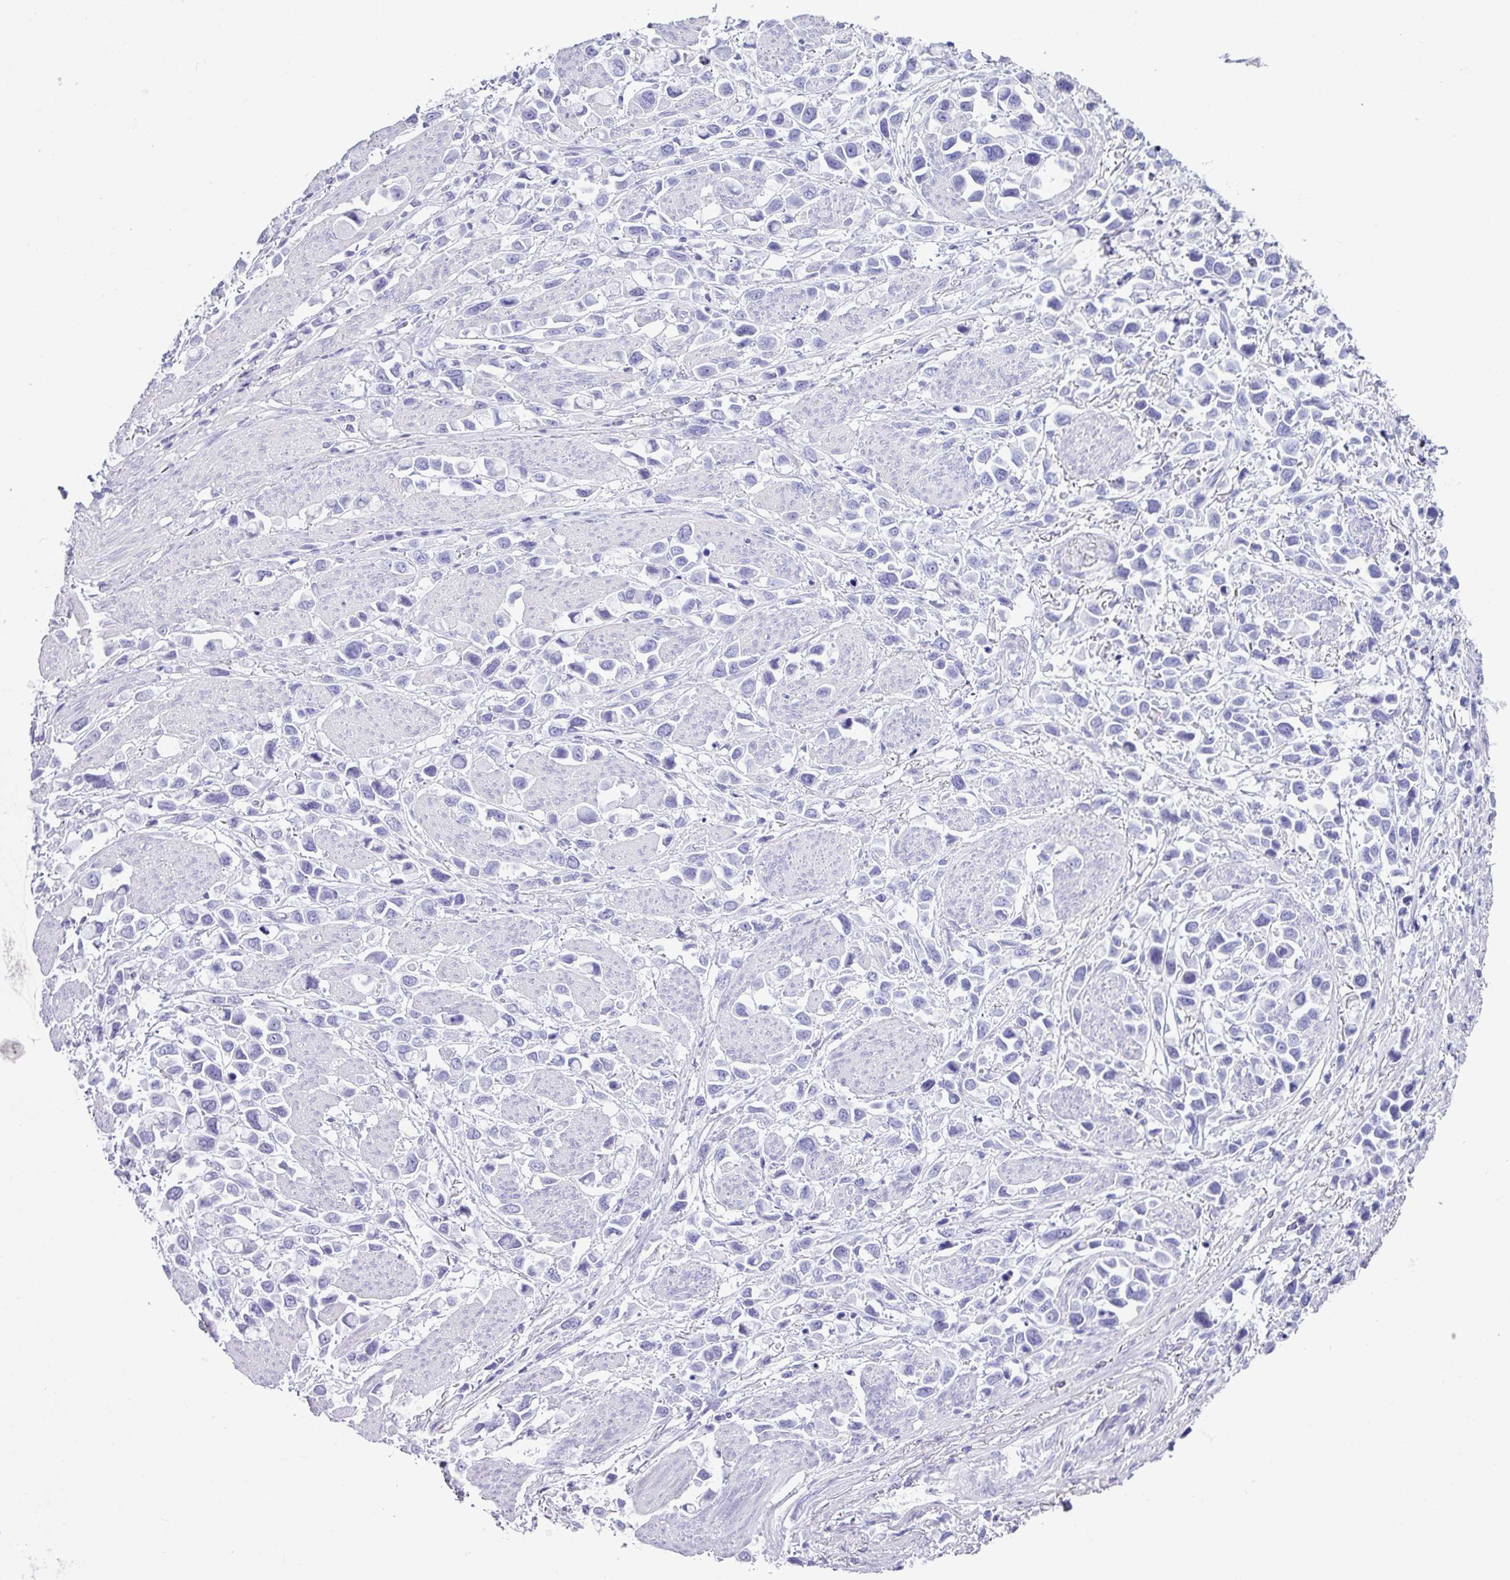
{"staining": {"intensity": "negative", "quantity": "none", "location": "none"}, "tissue": "stomach cancer", "cell_type": "Tumor cells", "image_type": "cancer", "snomed": [{"axis": "morphology", "description": "Adenocarcinoma, NOS"}, {"axis": "topography", "description": "Stomach"}], "caption": "Human stomach cancer (adenocarcinoma) stained for a protein using immunohistochemistry shows no positivity in tumor cells.", "gene": "ABCC5", "patient": {"sex": "female", "age": 81}}